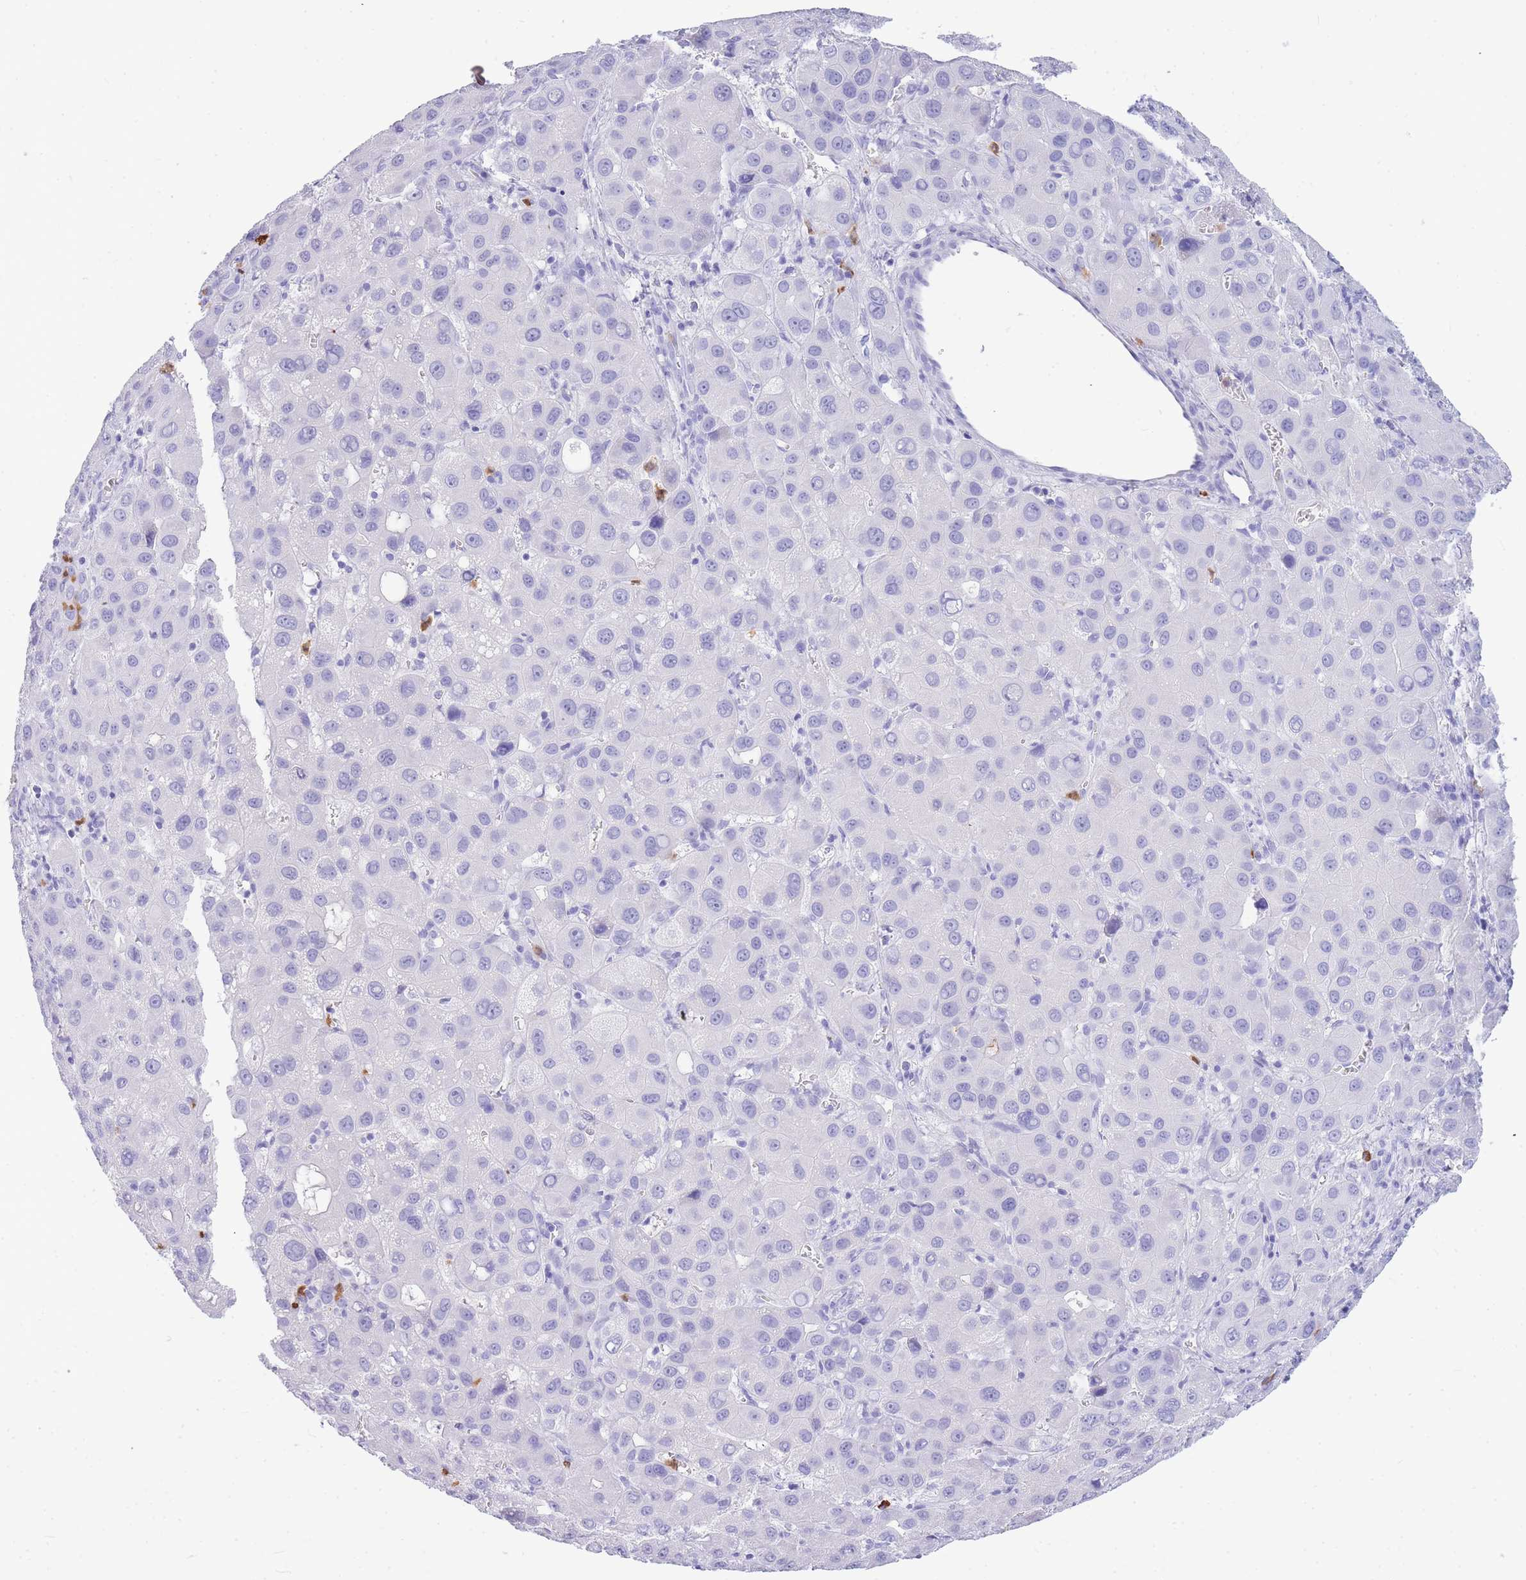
{"staining": {"intensity": "negative", "quantity": "none", "location": "none"}, "tissue": "liver cancer", "cell_type": "Tumor cells", "image_type": "cancer", "snomed": [{"axis": "morphology", "description": "Carcinoma, Hepatocellular, NOS"}, {"axis": "topography", "description": "Liver"}], "caption": "Micrograph shows no protein staining in tumor cells of hepatocellular carcinoma (liver) tissue.", "gene": "HERC1", "patient": {"sex": "male", "age": 55}}